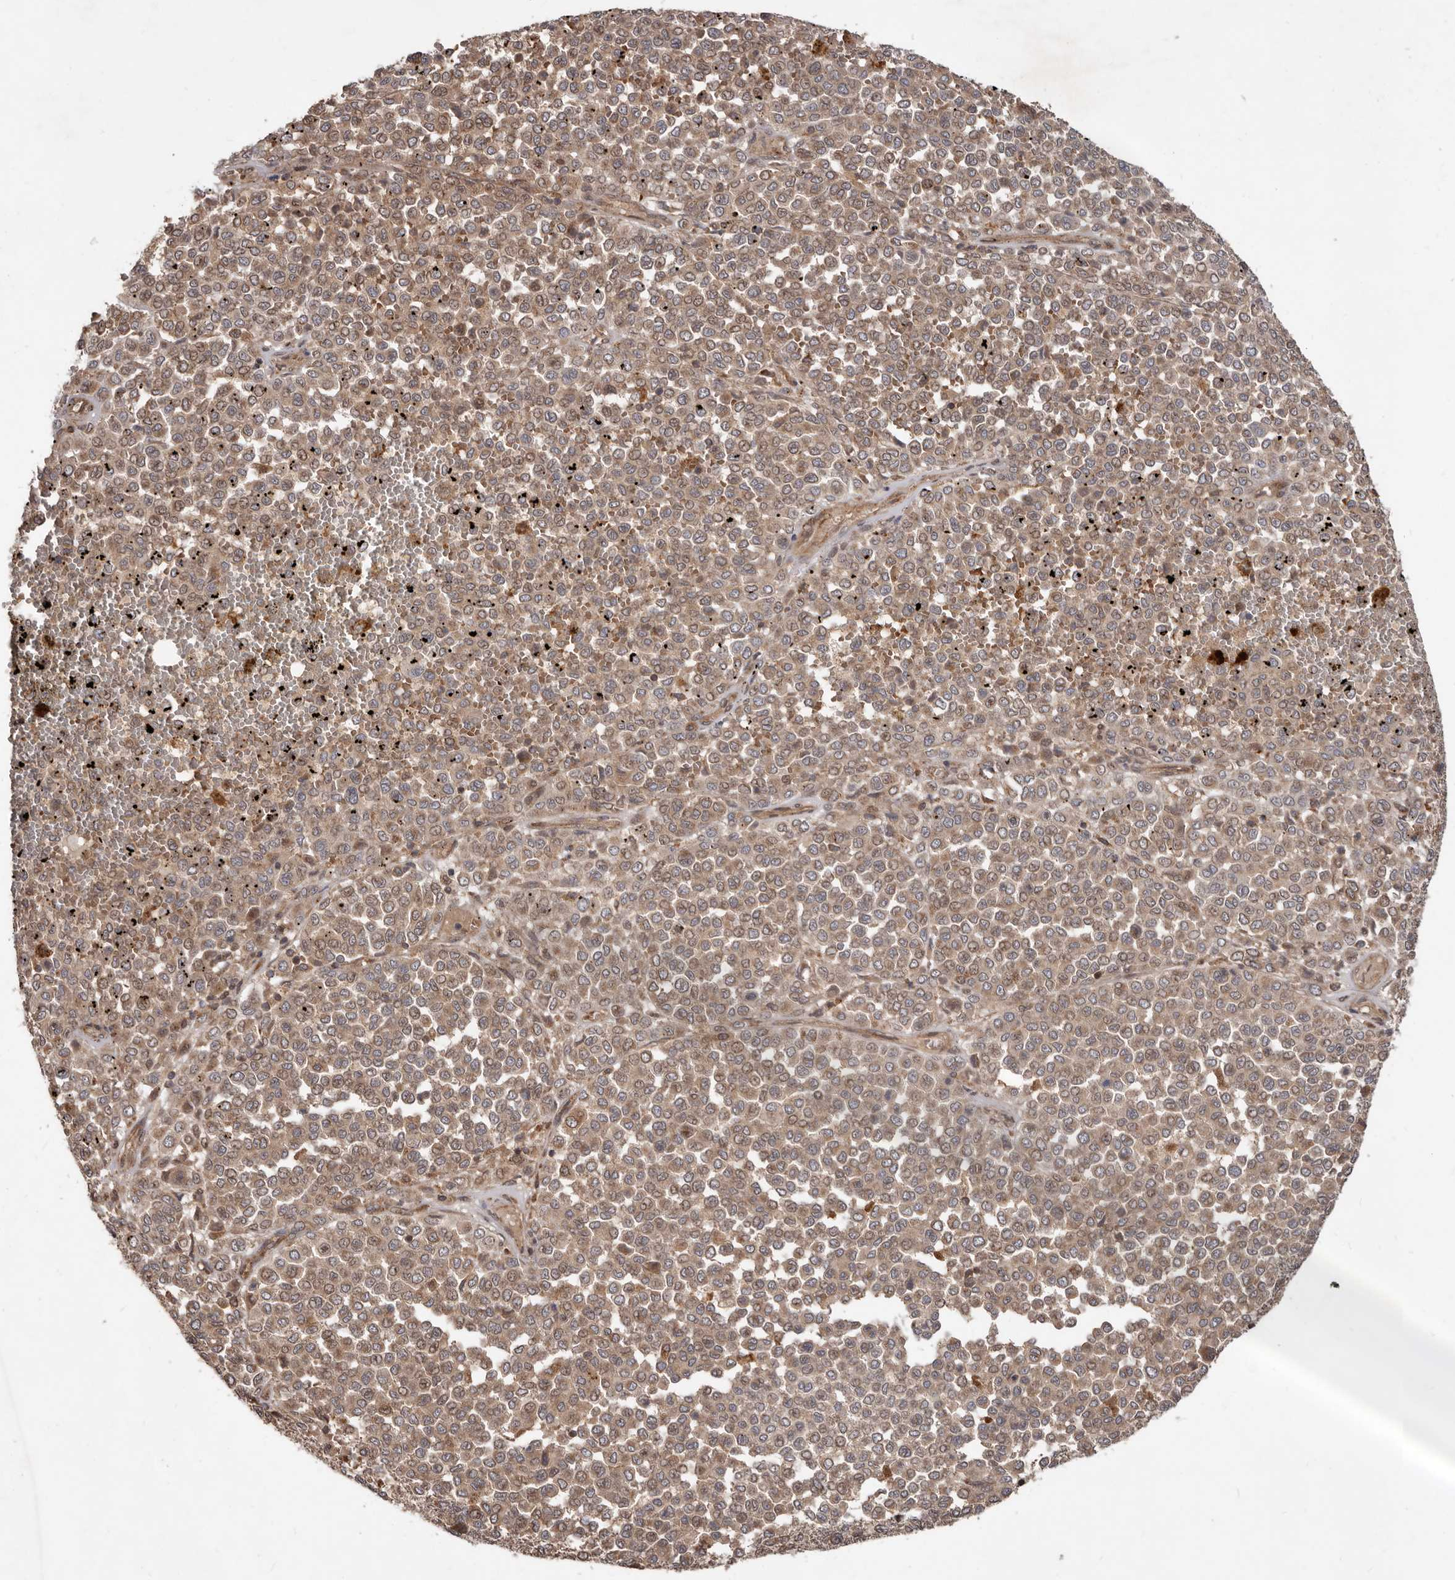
{"staining": {"intensity": "moderate", "quantity": ">75%", "location": "cytoplasmic/membranous"}, "tissue": "melanoma", "cell_type": "Tumor cells", "image_type": "cancer", "snomed": [{"axis": "morphology", "description": "Malignant melanoma, Metastatic site"}, {"axis": "topography", "description": "Pancreas"}], "caption": "Tumor cells display medium levels of moderate cytoplasmic/membranous expression in about >75% of cells in melanoma. (IHC, brightfield microscopy, high magnification).", "gene": "STK36", "patient": {"sex": "female", "age": 30}}